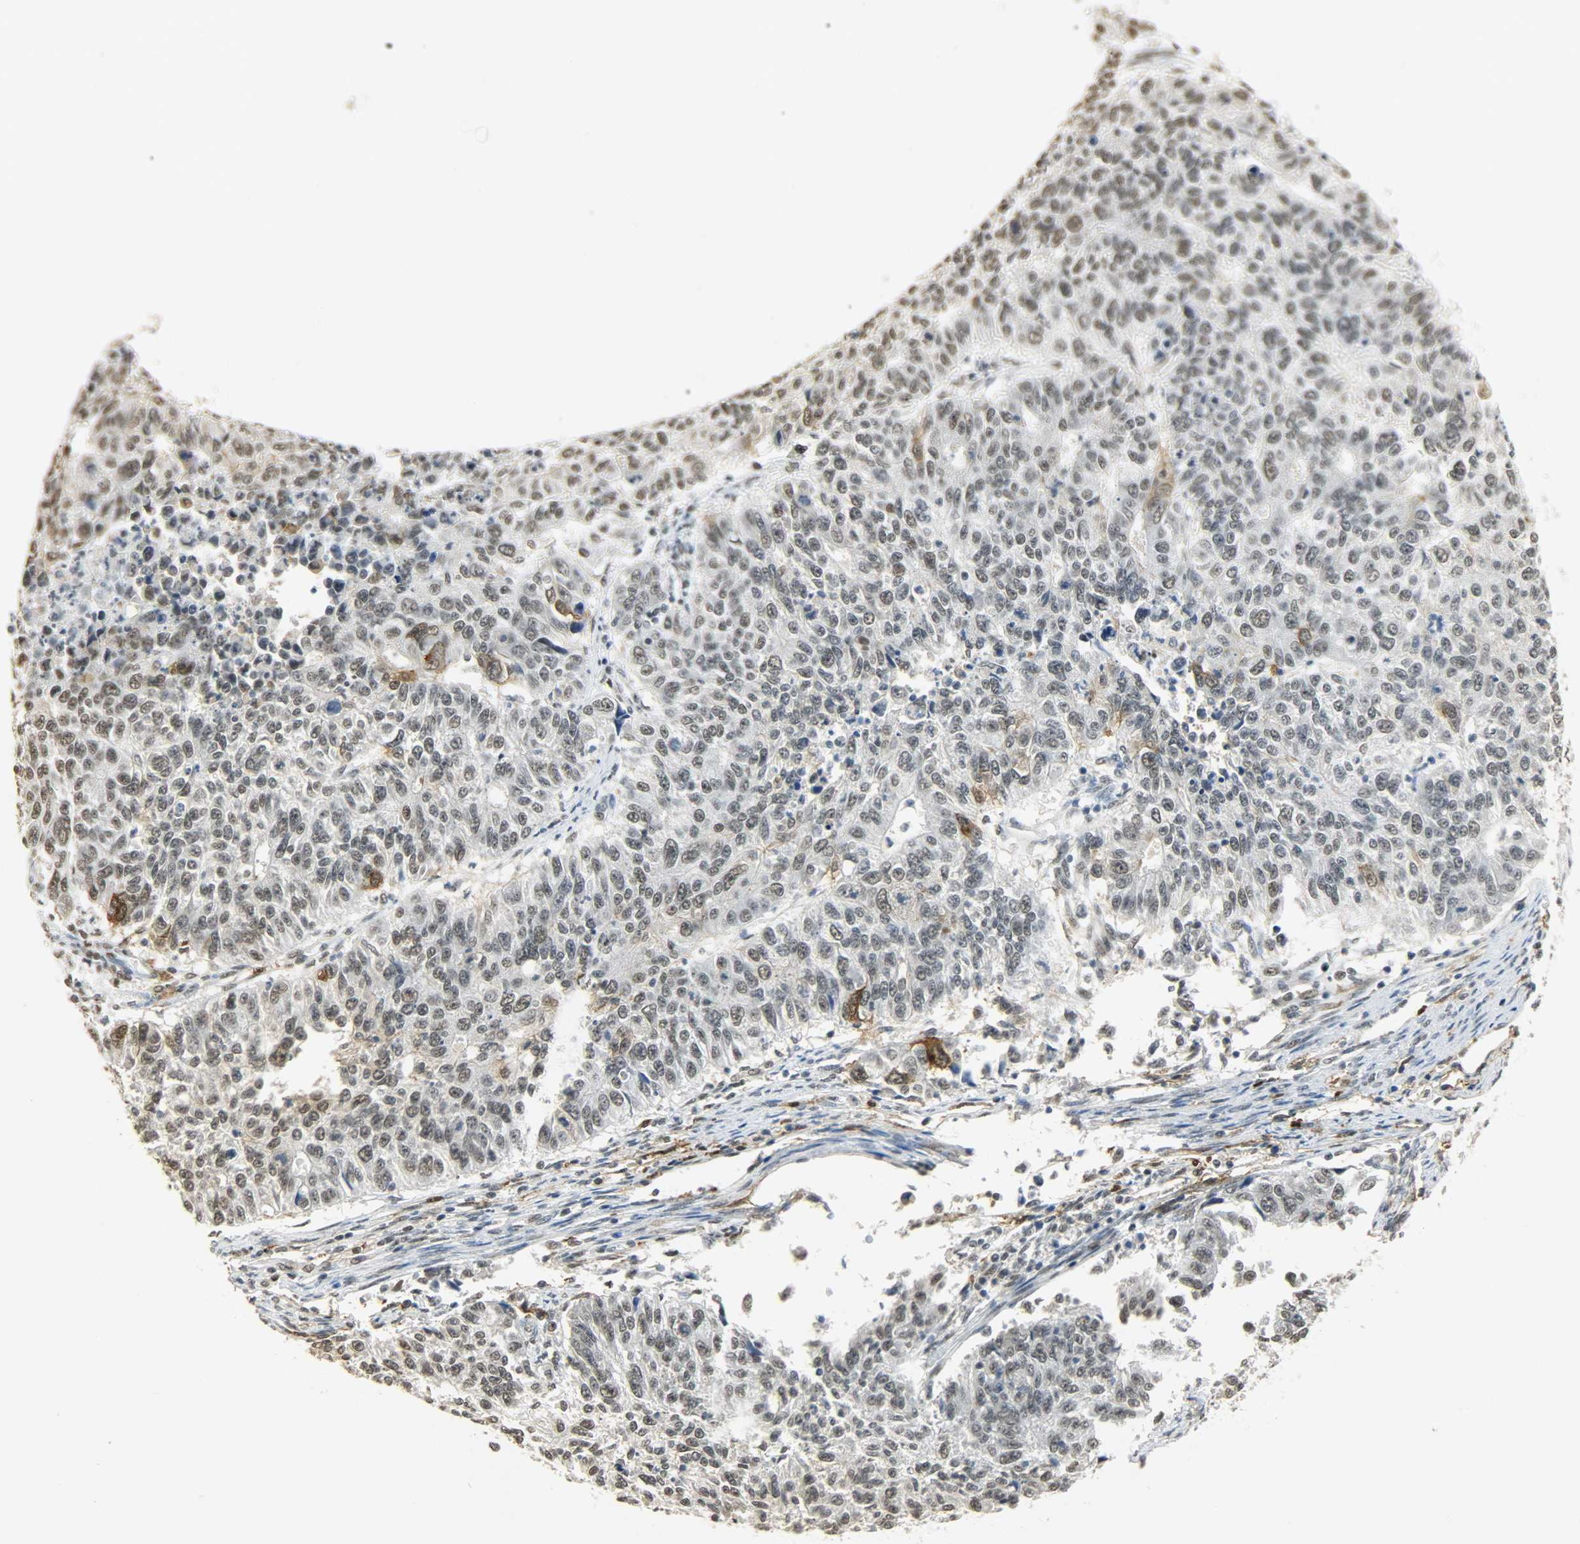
{"staining": {"intensity": "weak", "quantity": ">75%", "location": "nuclear"}, "tissue": "endometrial cancer", "cell_type": "Tumor cells", "image_type": "cancer", "snomed": [{"axis": "morphology", "description": "Adenocarcinoma, NOS"}, {"axis": "topography", "description": "Endometrium"}], "caption": "DAB (3,3'-diaminobenzidine) immunohistochemical staining of human endometrial adenocarcinoma shows weak nuclear protein staining in about >75% of tumor cells. (IHC, brightfield microscopy, high magnification).", "gene": "NGFR", "patient": {"sex": "female", "age": 42}}